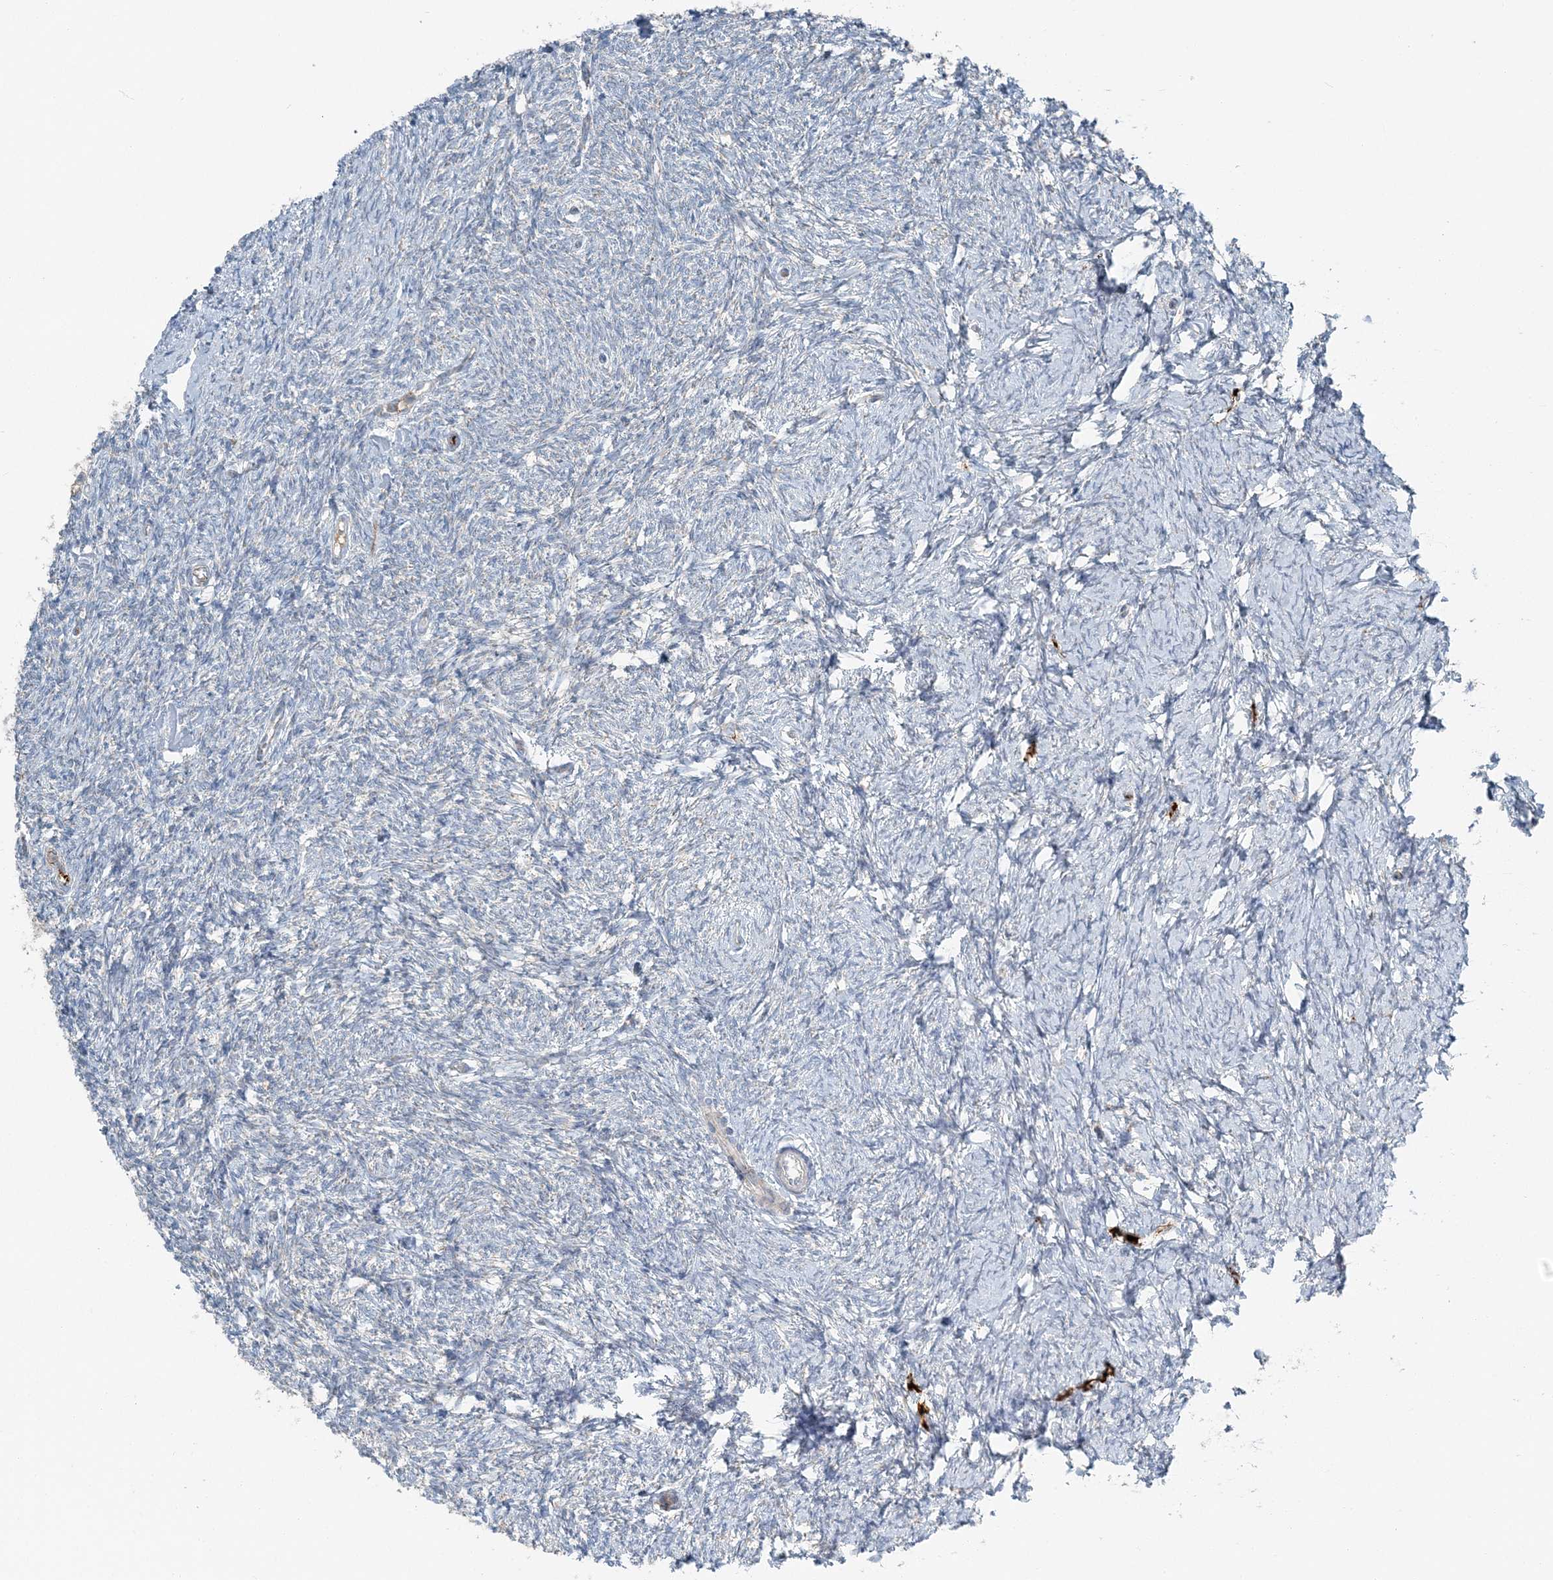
{"staining": {"intensity": "negative", "quantity": "none", "location": "none"}, "tissue": "ovary", "cell_type": "Ovarian stroma cells", "image_type": "normal", "snomed": [{"axis": "morphology", "description": "Normal tissue, NOS"}, {"axis": "morphology", "description": "Cyst, NOS"}, {"axis": "topography", "description": "Ovary"}], "caption": "A high-resolution micrograph shows immunohistochemistry staining of unremarkable ovary, which exhibits no significant positivity in ovarian stroma cells. The staining was performed using DAB to visualize the protein expression in brown, while the nuclei were stained in blue with hematoxylin (Magnification: 20x).", "gene": "SLC22A16", "patient": {"sex": "female", "age": 33}}